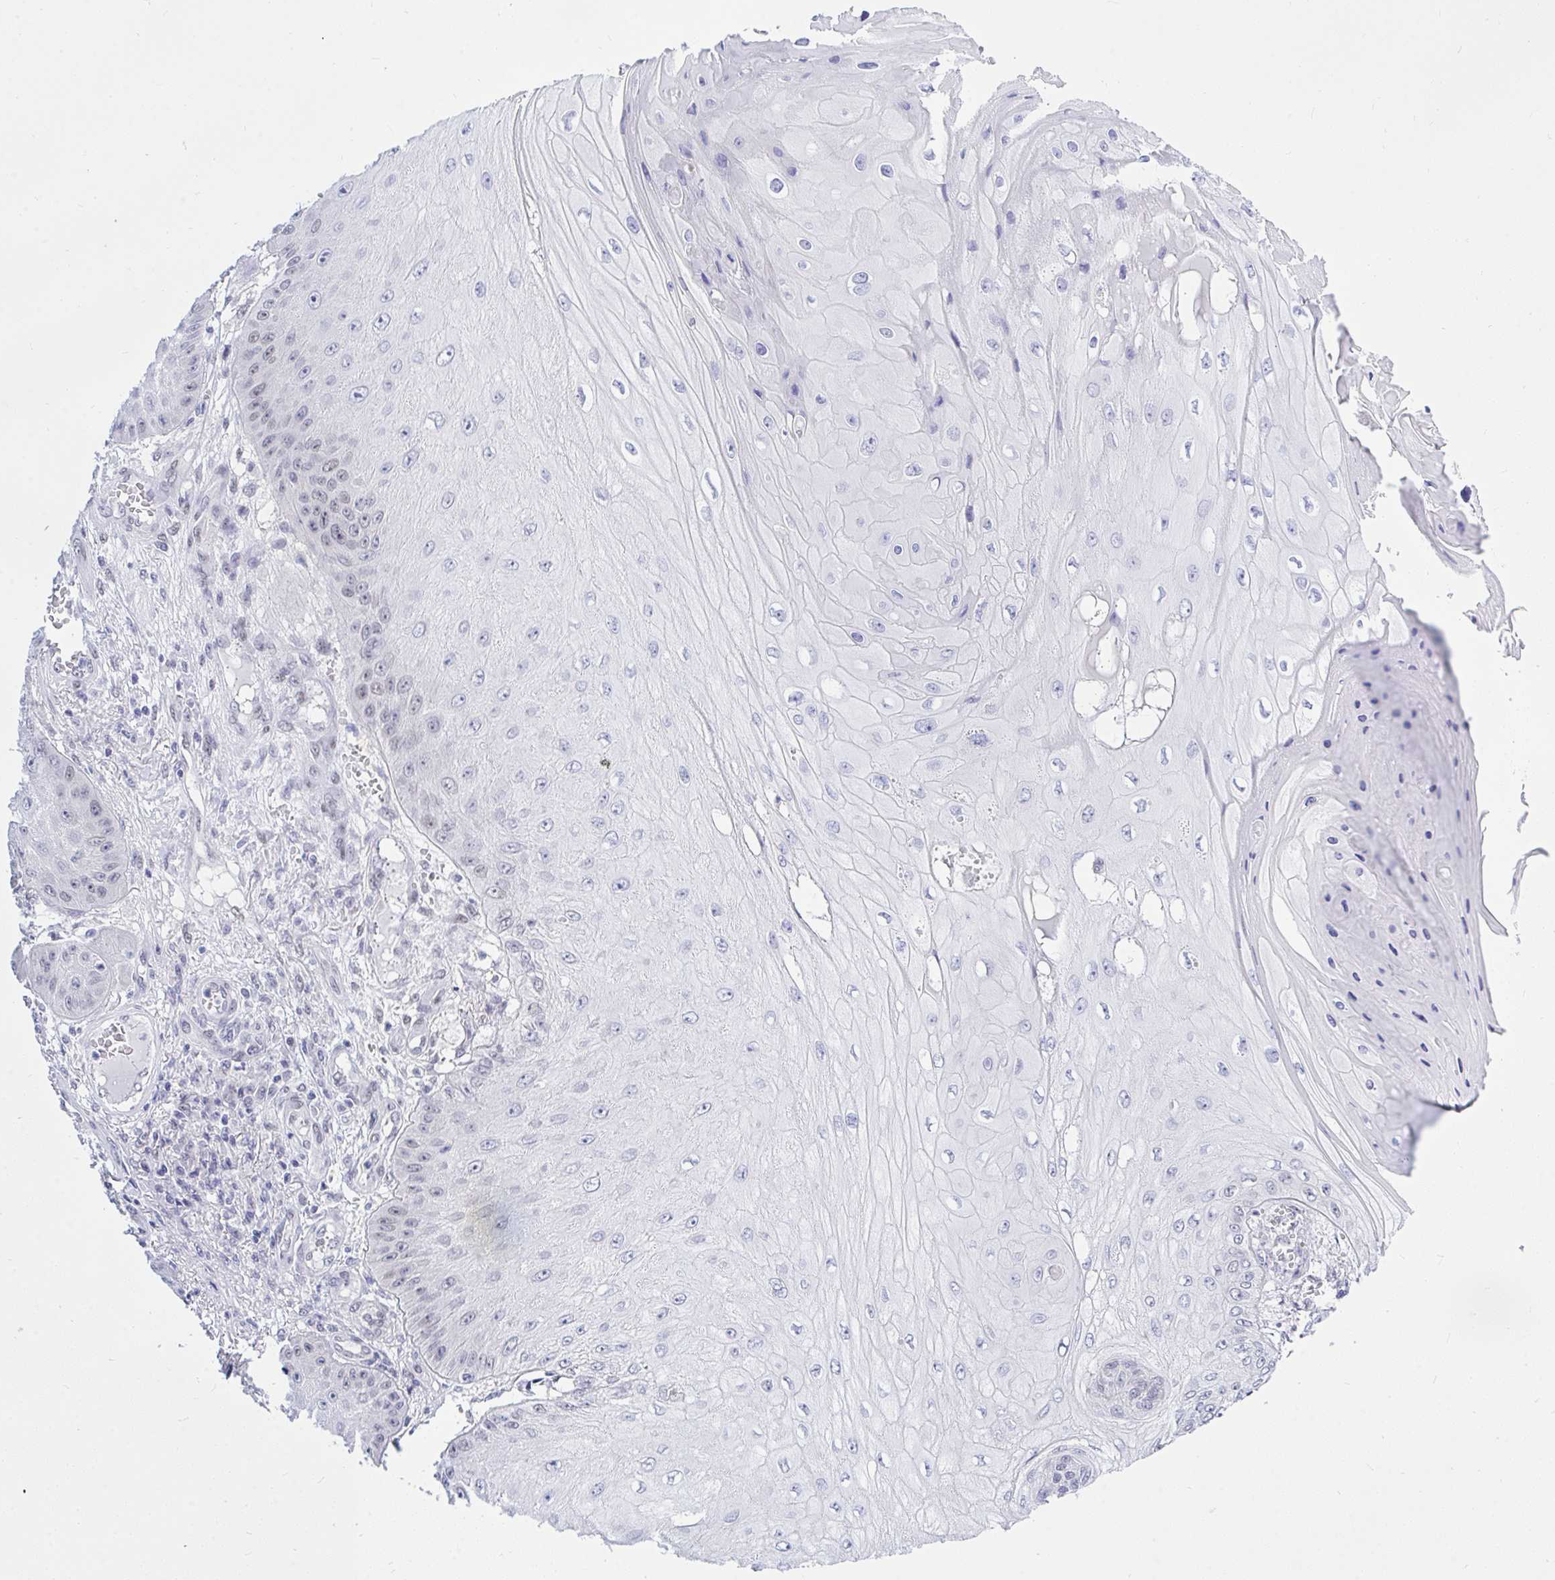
{"staining": {"intensity": "negative", "quantity": "none", "location": "none"}, "tissue": "skin cancer", "cell_type": "Tumor cells", "image_type": "cancer", "snomed": [{"axis": "morphology", "description": "Squamous cell carcinoma, NOS"}, {"axis": "topography", "description": "Skin"}], "caption": "The histopathology image demonstrates no significant staining in tumor cells of squamous cell carcinoma (skin).", "gene": "THOP1", "patient": {"sex": "male", "age": 70}}